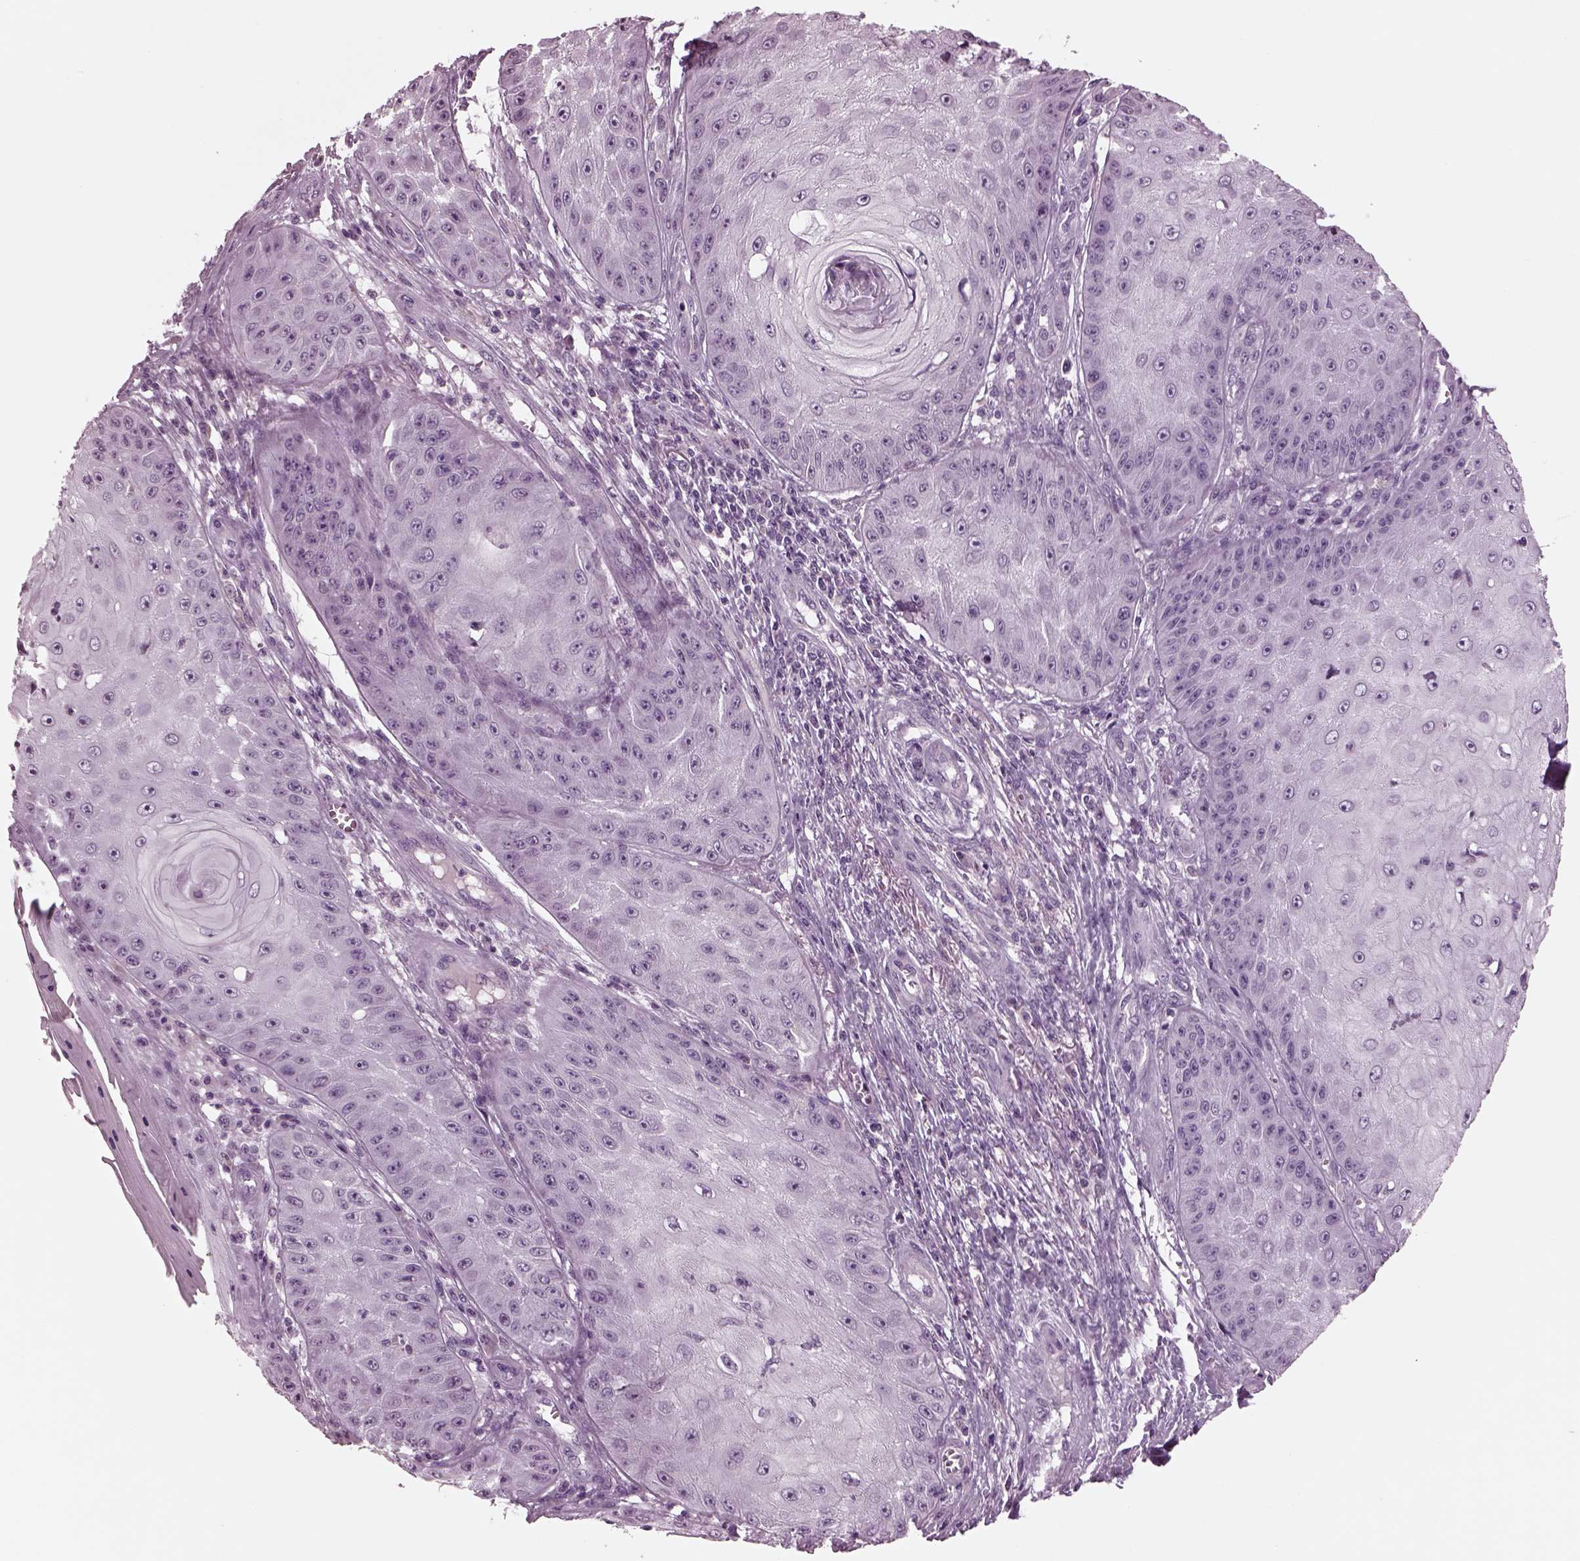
{"staining": {"intensity": "negative", "quantity": "none", "location": "none"}, "tissue": "skin cancer", "cell_type": "Tumor cells", "image_type": "cancer", "snomed": [{"axis": "morphology", "description": "Squamous cell carcinoma, NOS"}, {"axis": "topography", "description": "Skin"}], "caption": "Immunohistochemical staining of human skin cancer shows no significant staining in tumor cells.", "gene": "CLCN4", "patient": {"sex": "male", "age": 70}}